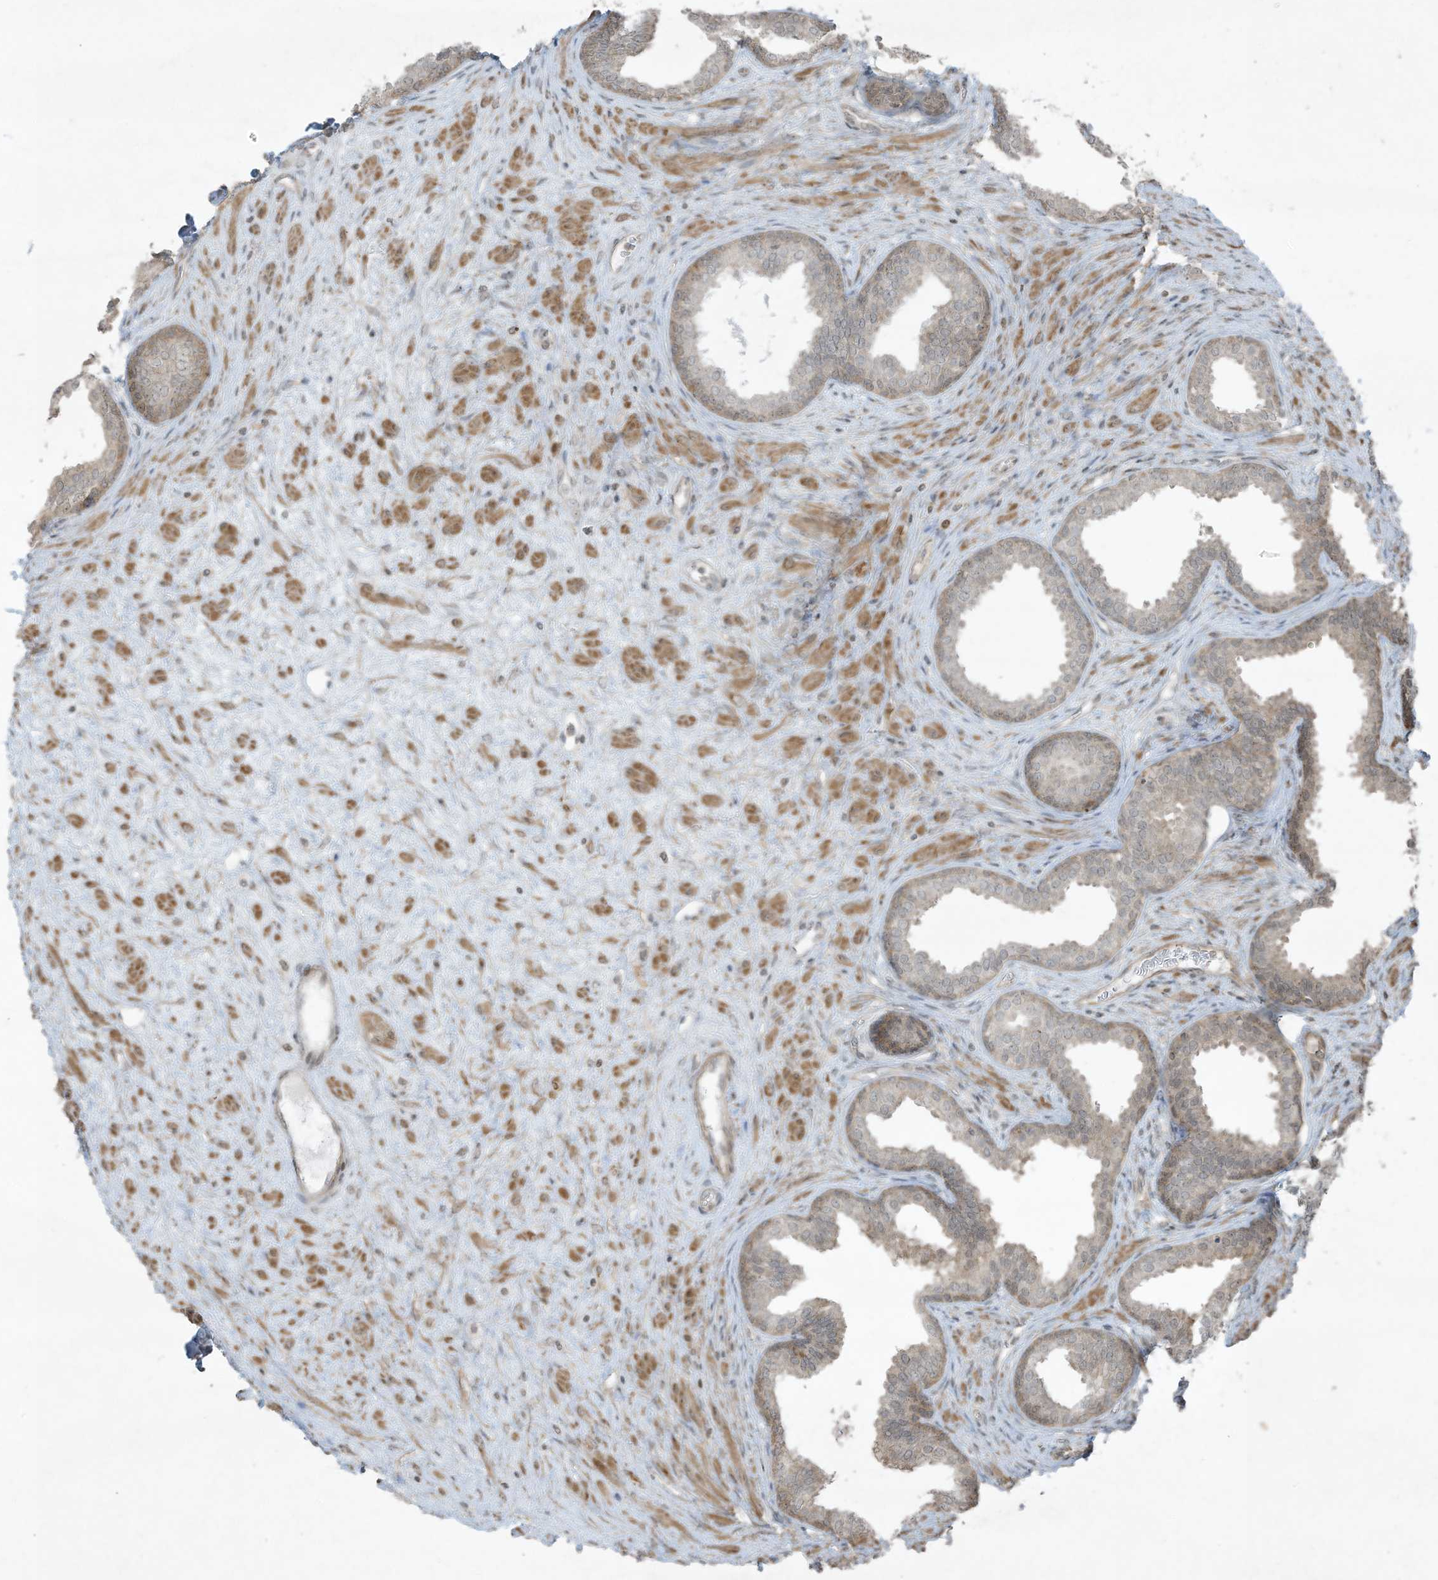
{"staining": {"intensity": "weak", "quantity": "<25%", "location": "cytoplasmic/membranous"}, "tissue": "prostate", "cell_type": "Glandular cells", "image_type": "normal", "snomed": [{"axis": "morphology", "description": "Normal tissue, NOS"}, {"axis": "topography", "description": "Prostate"}], "caption": "A high-resolution image shows immunohistochemistry (IHC) staining of unremarkable prostate, which exhibits no significant positivity in glandular cells.", "gene": "ZNF263", "patient": {"sex": "male", "age": 76}}